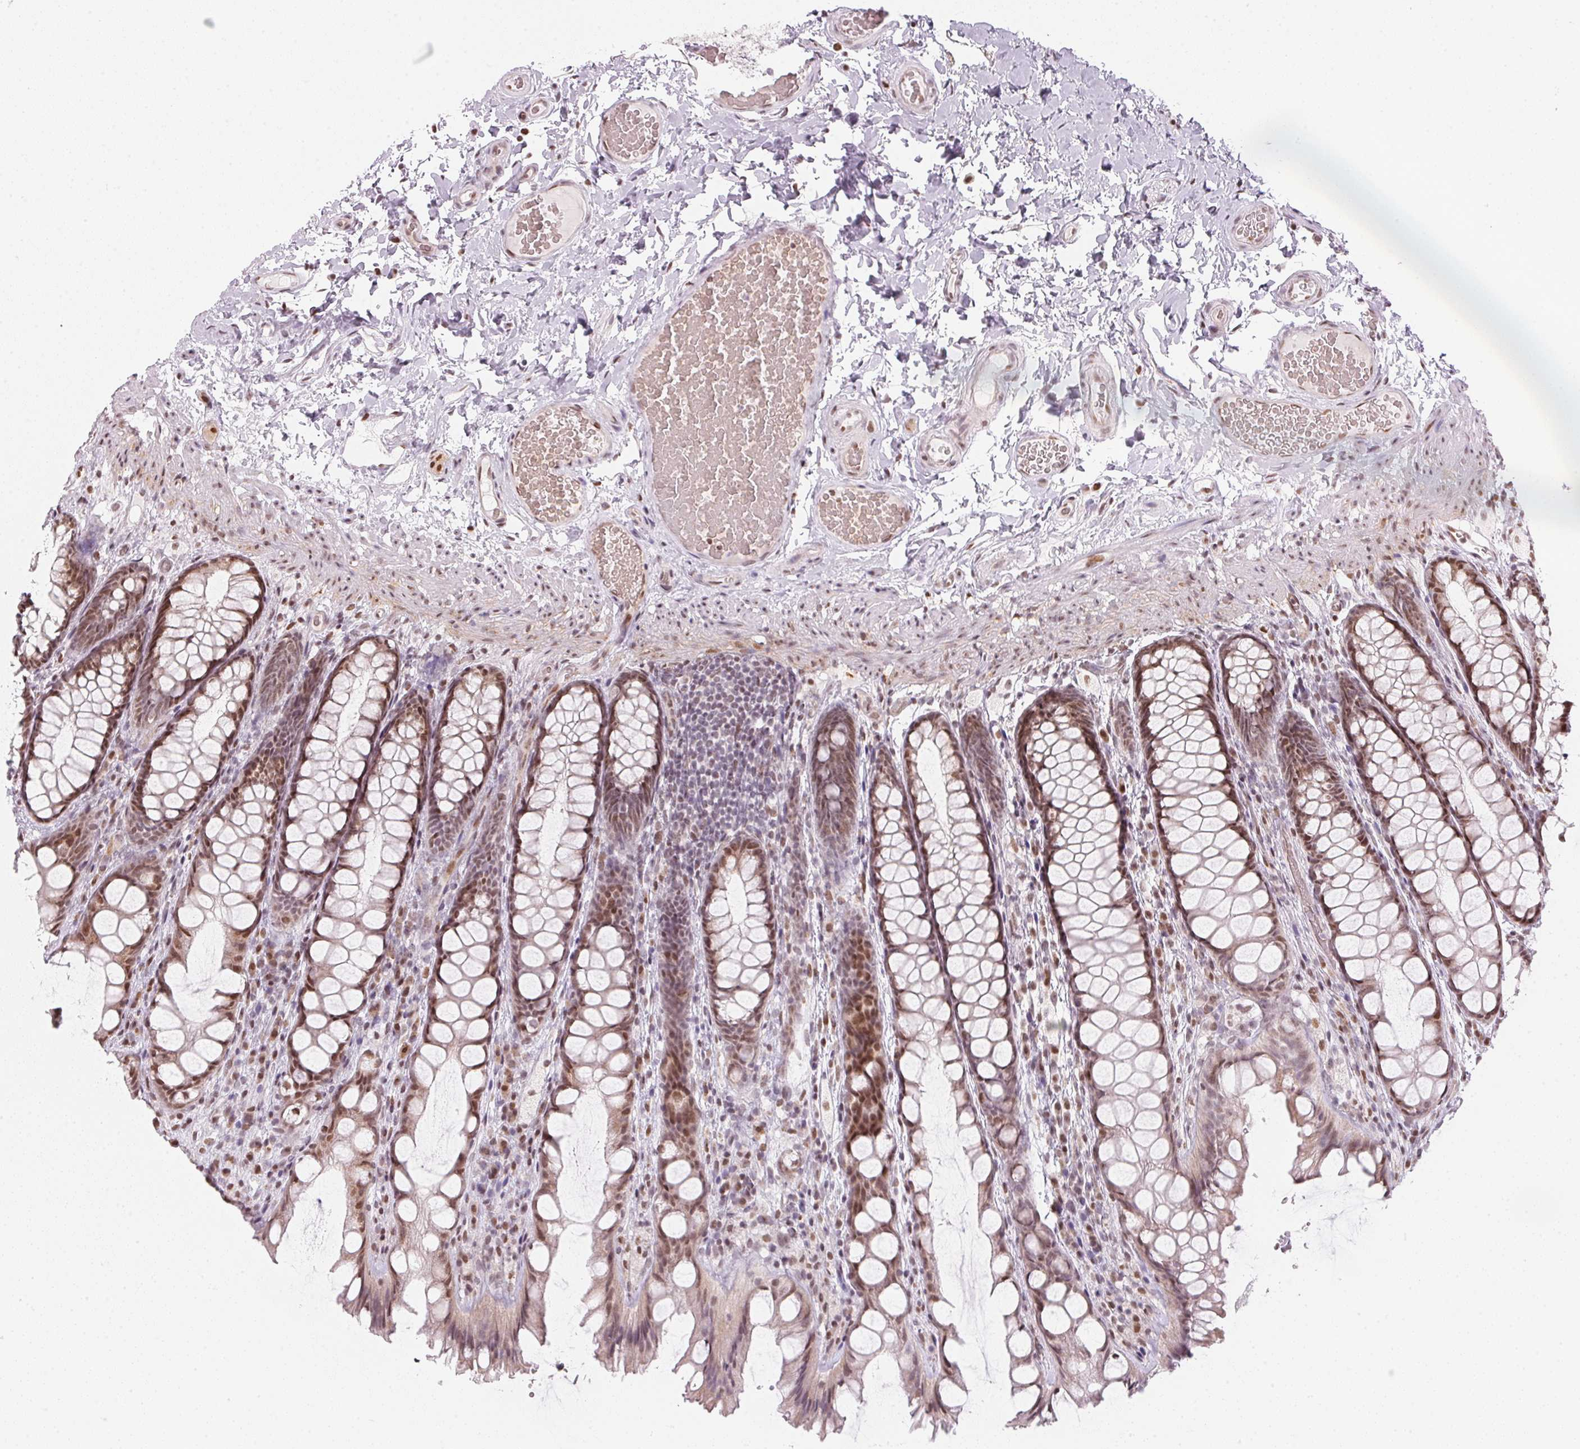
{"staining": {"intensity": "weak", "quantity": "25%-75%", "location": "nuclear"}, "tissue": "colon", "cell_type": "Endothelial cells", "image_type": "normal", "snomed": [{"axis": "morphology", "description": "Normal tissue, NOS"}, {"axis": "topography", "description": "Colon"}], "caption": "Colon stained for a protein (brown) displays weak nuclear positive positivity in about 25%-75% of endothelial cells.", "gene": "KAT6A", "patient": {"sex": "male", "age": 47}}